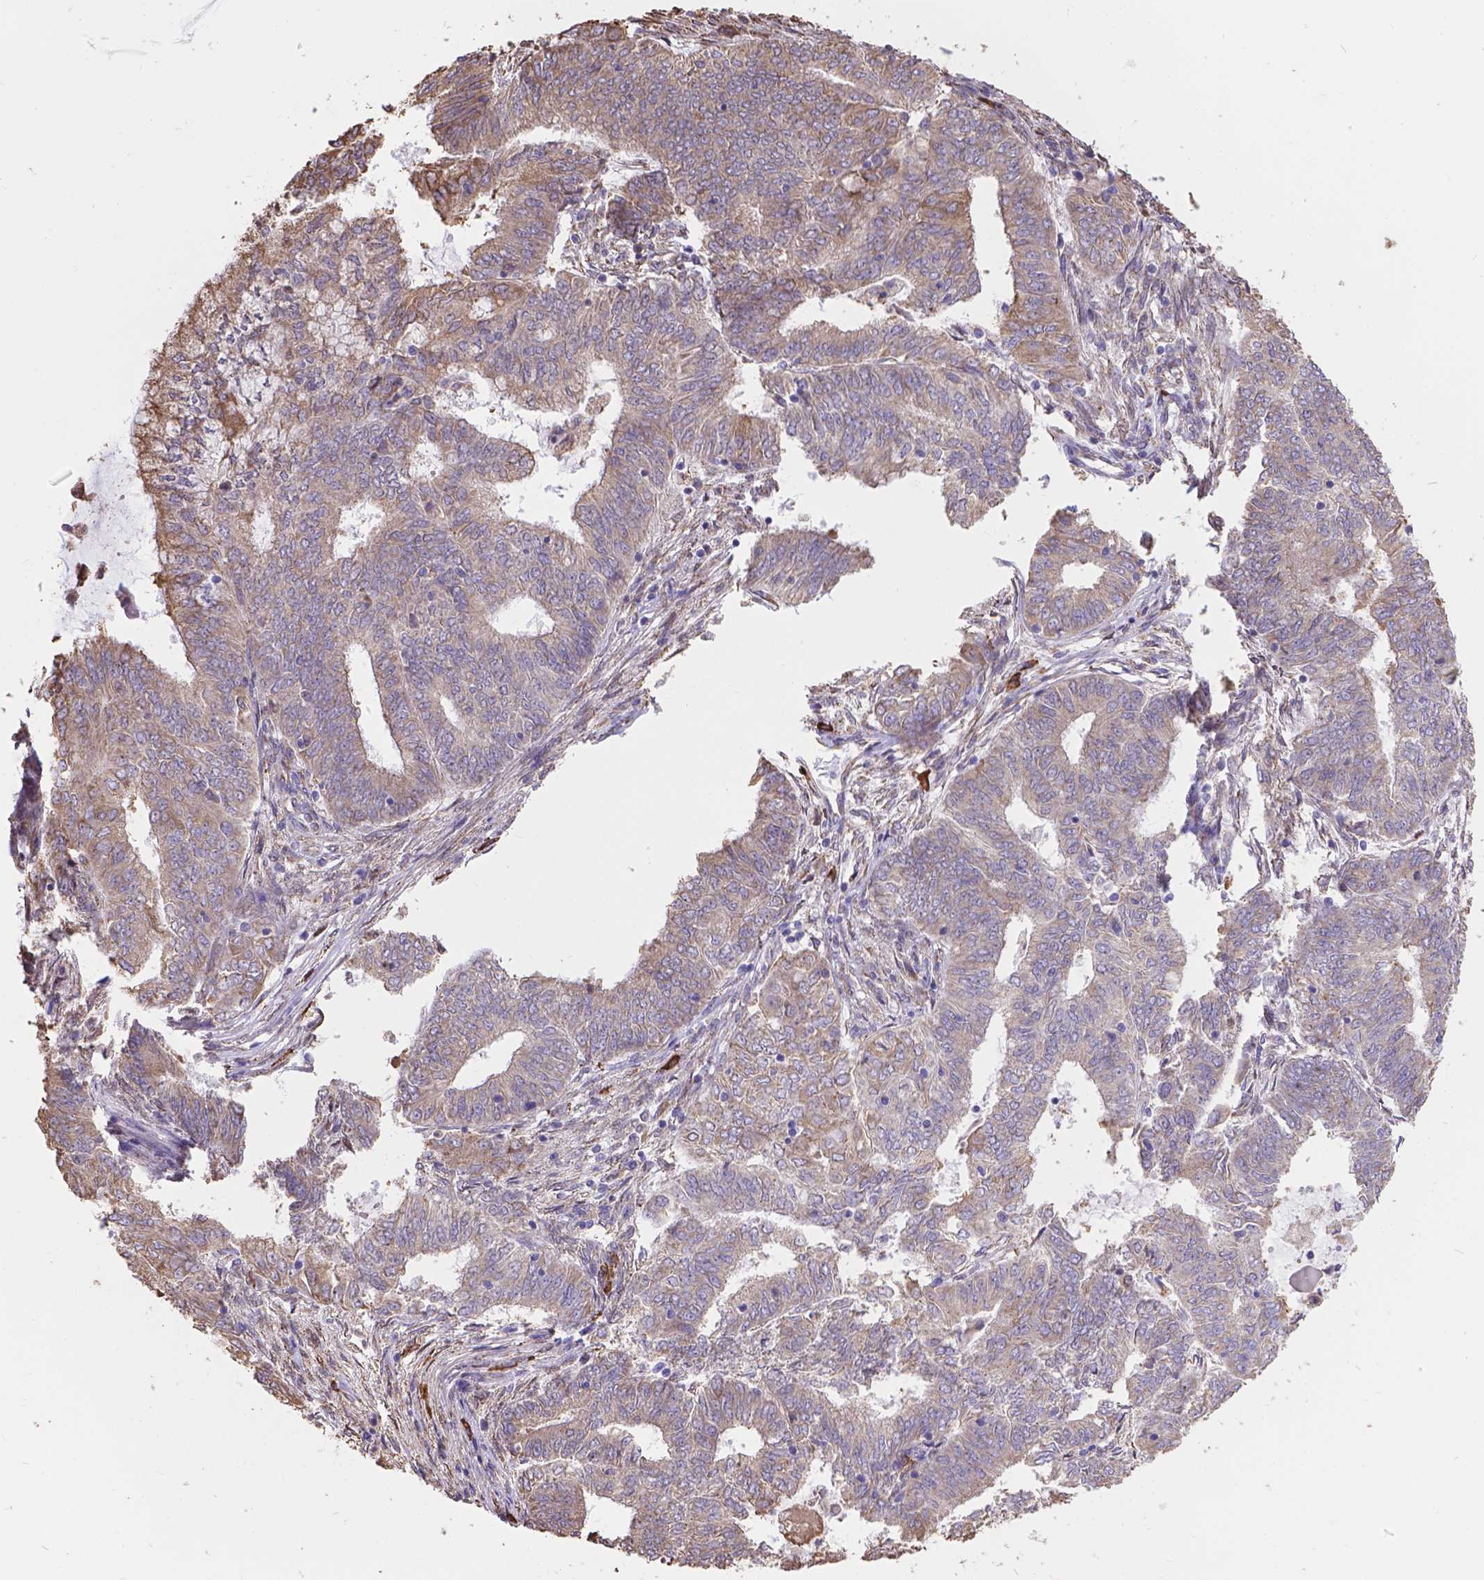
{"staining": {"intensity": "weak", "quantity": "25%-75%", "location": "cytoplasmic/membranous"}, "tissue": "endometrial cancer", "cell_type": "Tumor cells", "image_type": "cancer", "snomed": [{"axis": "morphology", "description": "Adenocarcinoma, NOS"}, {"axis": "topography", "description": "Endometrium"}], "caption": "IHC of human adenocarcinoma (endometrial) reveals low levels of weak cytoplasmic/membranous expression in approximately 25%-75% of tumor cells.", "gene": "IPO11", "patient": {"sex": "female", "age": 62}}